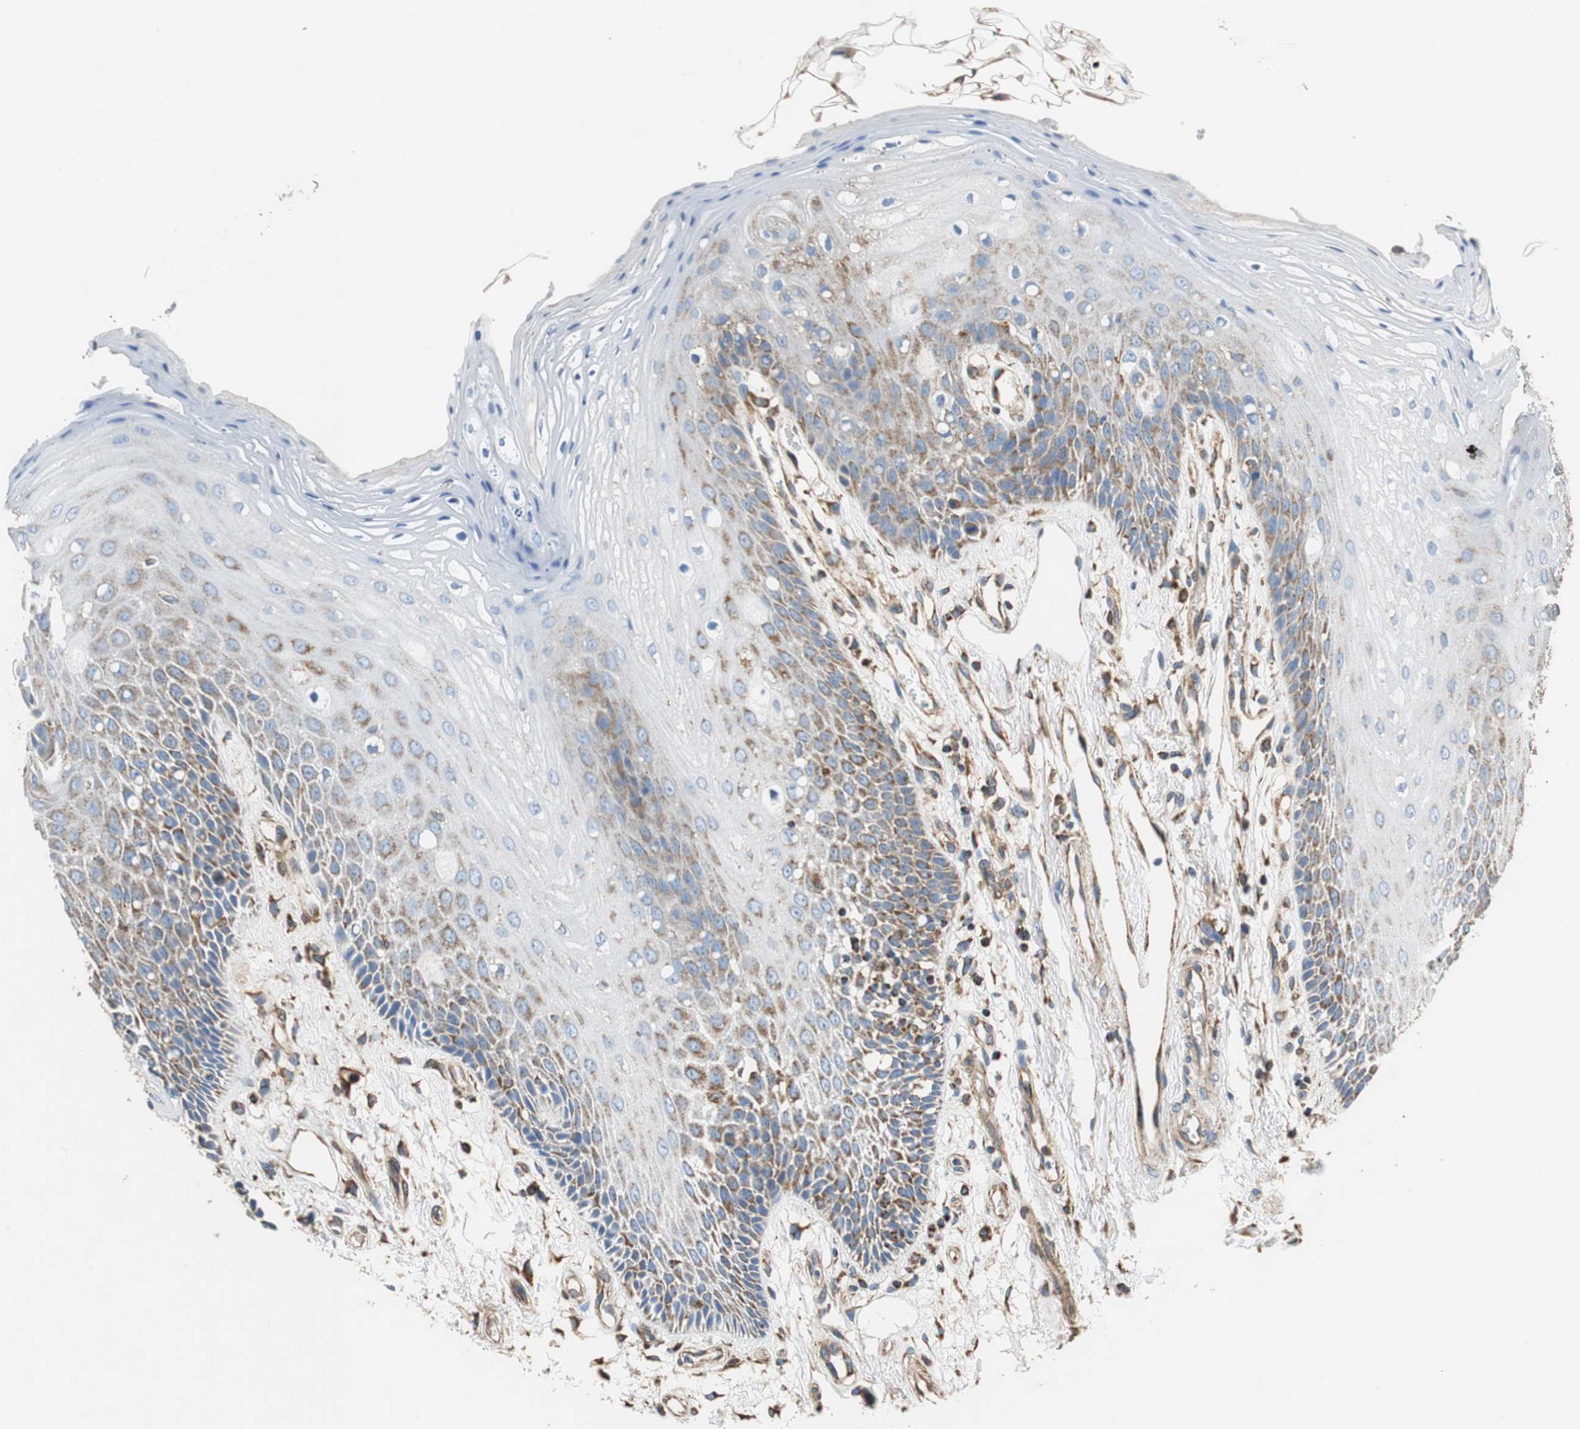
{"staining": {"intensity": "moderate", "quantity": "<25%", "location": "cytoplasmic/membranous"}, "tissue": "oral mucosa", "cell_type": "Squamous epithelial cells", "image_type": "normal", "snomed": [{"axis": "morphology", "description": "Normal tissue, NOS"}, {"axis": "morphology", "description": "Squamous cell carcinoma, NOS"}, {"axis": "topography", "description": "Skeletal muscle"}, {"axis": "topography", "description": "Oral tissue"}, {"axis": "topography", "description": "Head-Neck"}], "caption": "Immunohistochemistry (IHC) photomicrograph of benign human oral mucosa stained for a protein (brown), which exhibits low levels of moderate cytoplasmic/membranous expression in about <25% of squamous epithelial cells.", "gene": "GSTK1", "patient": {"sex": "female", "age": 84}}